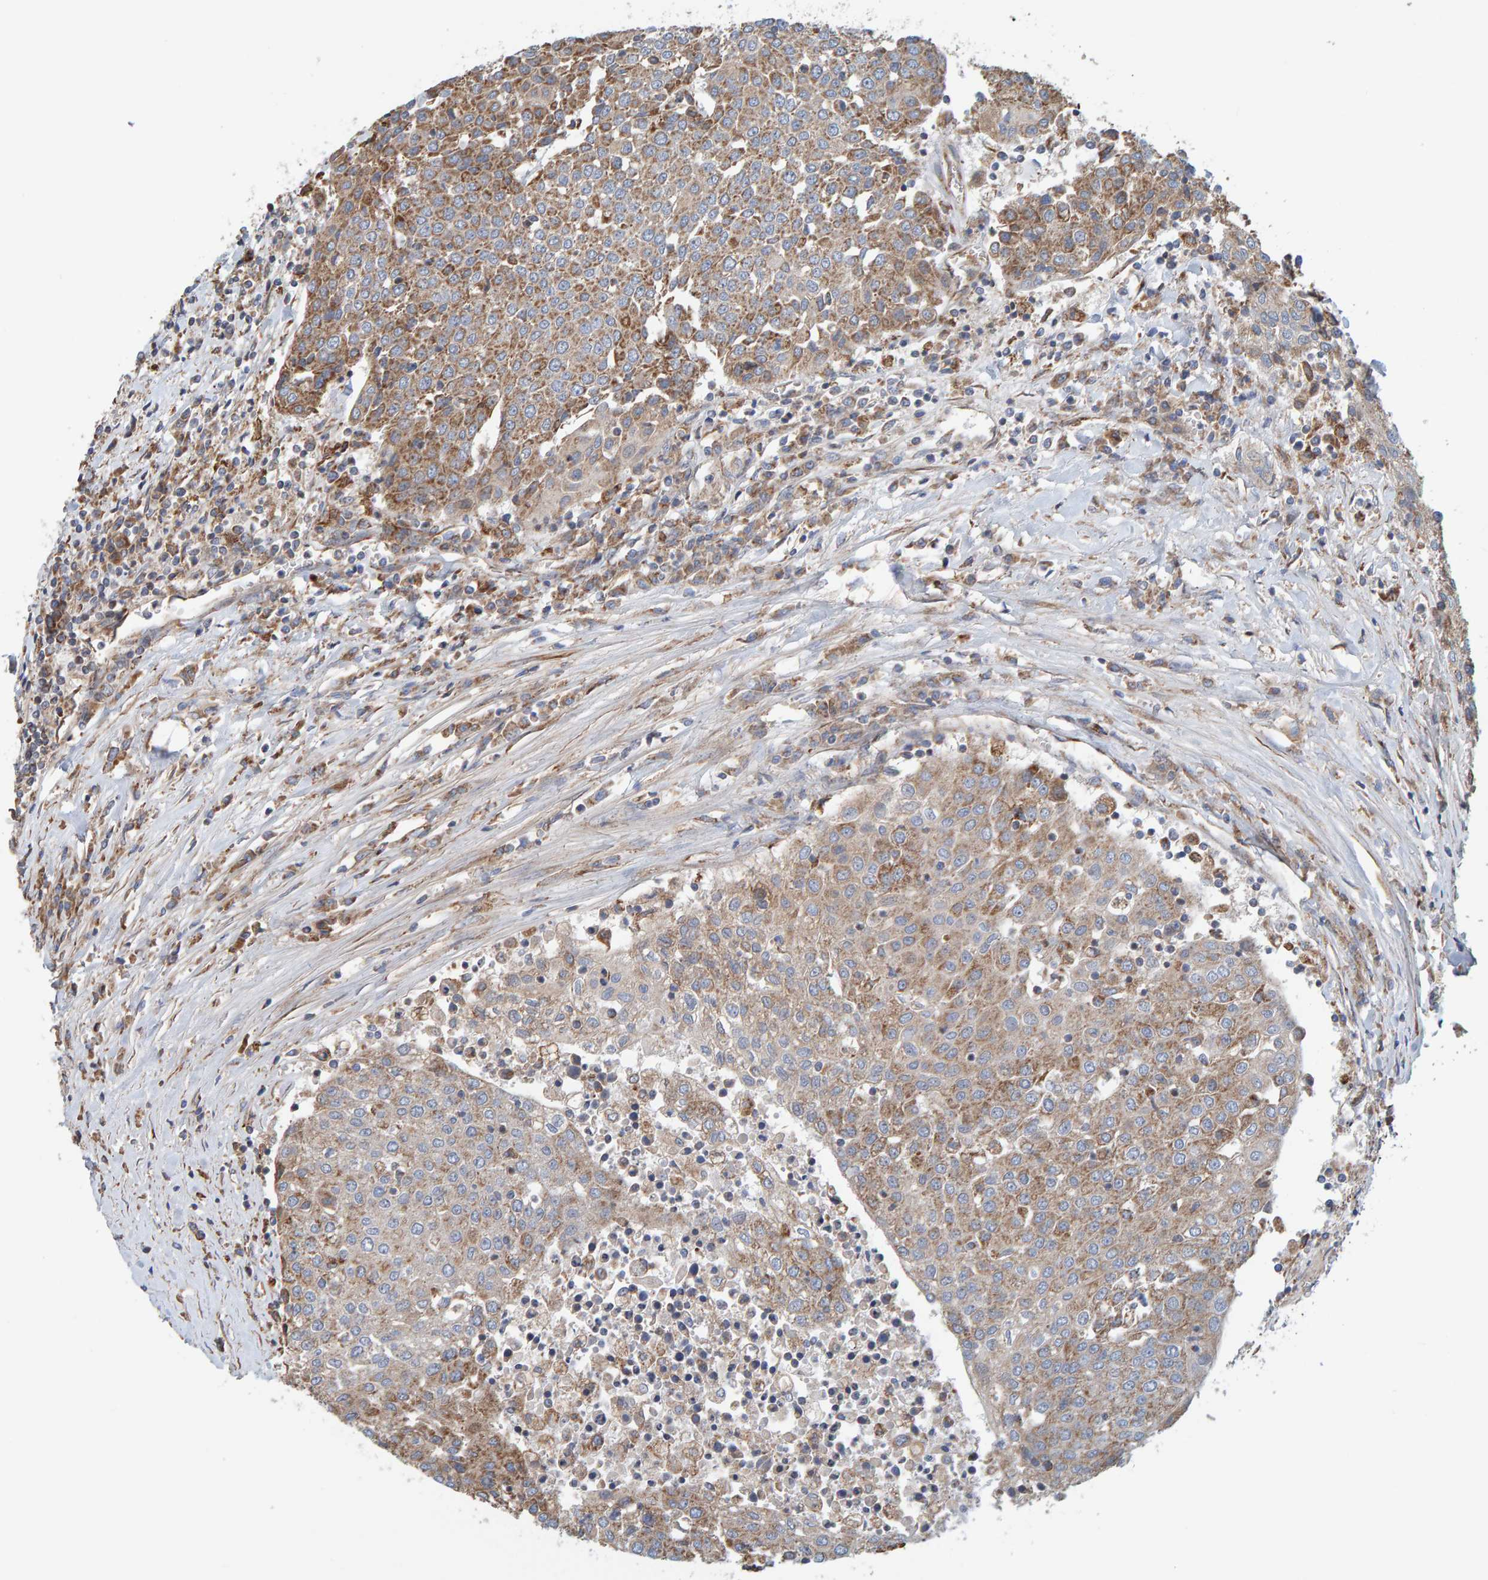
{"staining": {"intensity": "moderate", "quantity": ">75%", "location": "cytoplasmic/membranous"}, "tissue": "urothelial cancer", "cell_type": "Tumor cells", "image_type": "cancer", "snomed": [{"axis": "morphology", "description": "Urothelial carcinoma, High grade"}, {"axis": "topography", "description": "Urinary bladder"}], "caption": "A histopathology image of human urothelial cancer stained for a protein exhibits moderate cytoplasmic/membranous brown staining in tumor cells.", "gene": "MRPL45", "patient": {"sex": "female", "age": 85}}